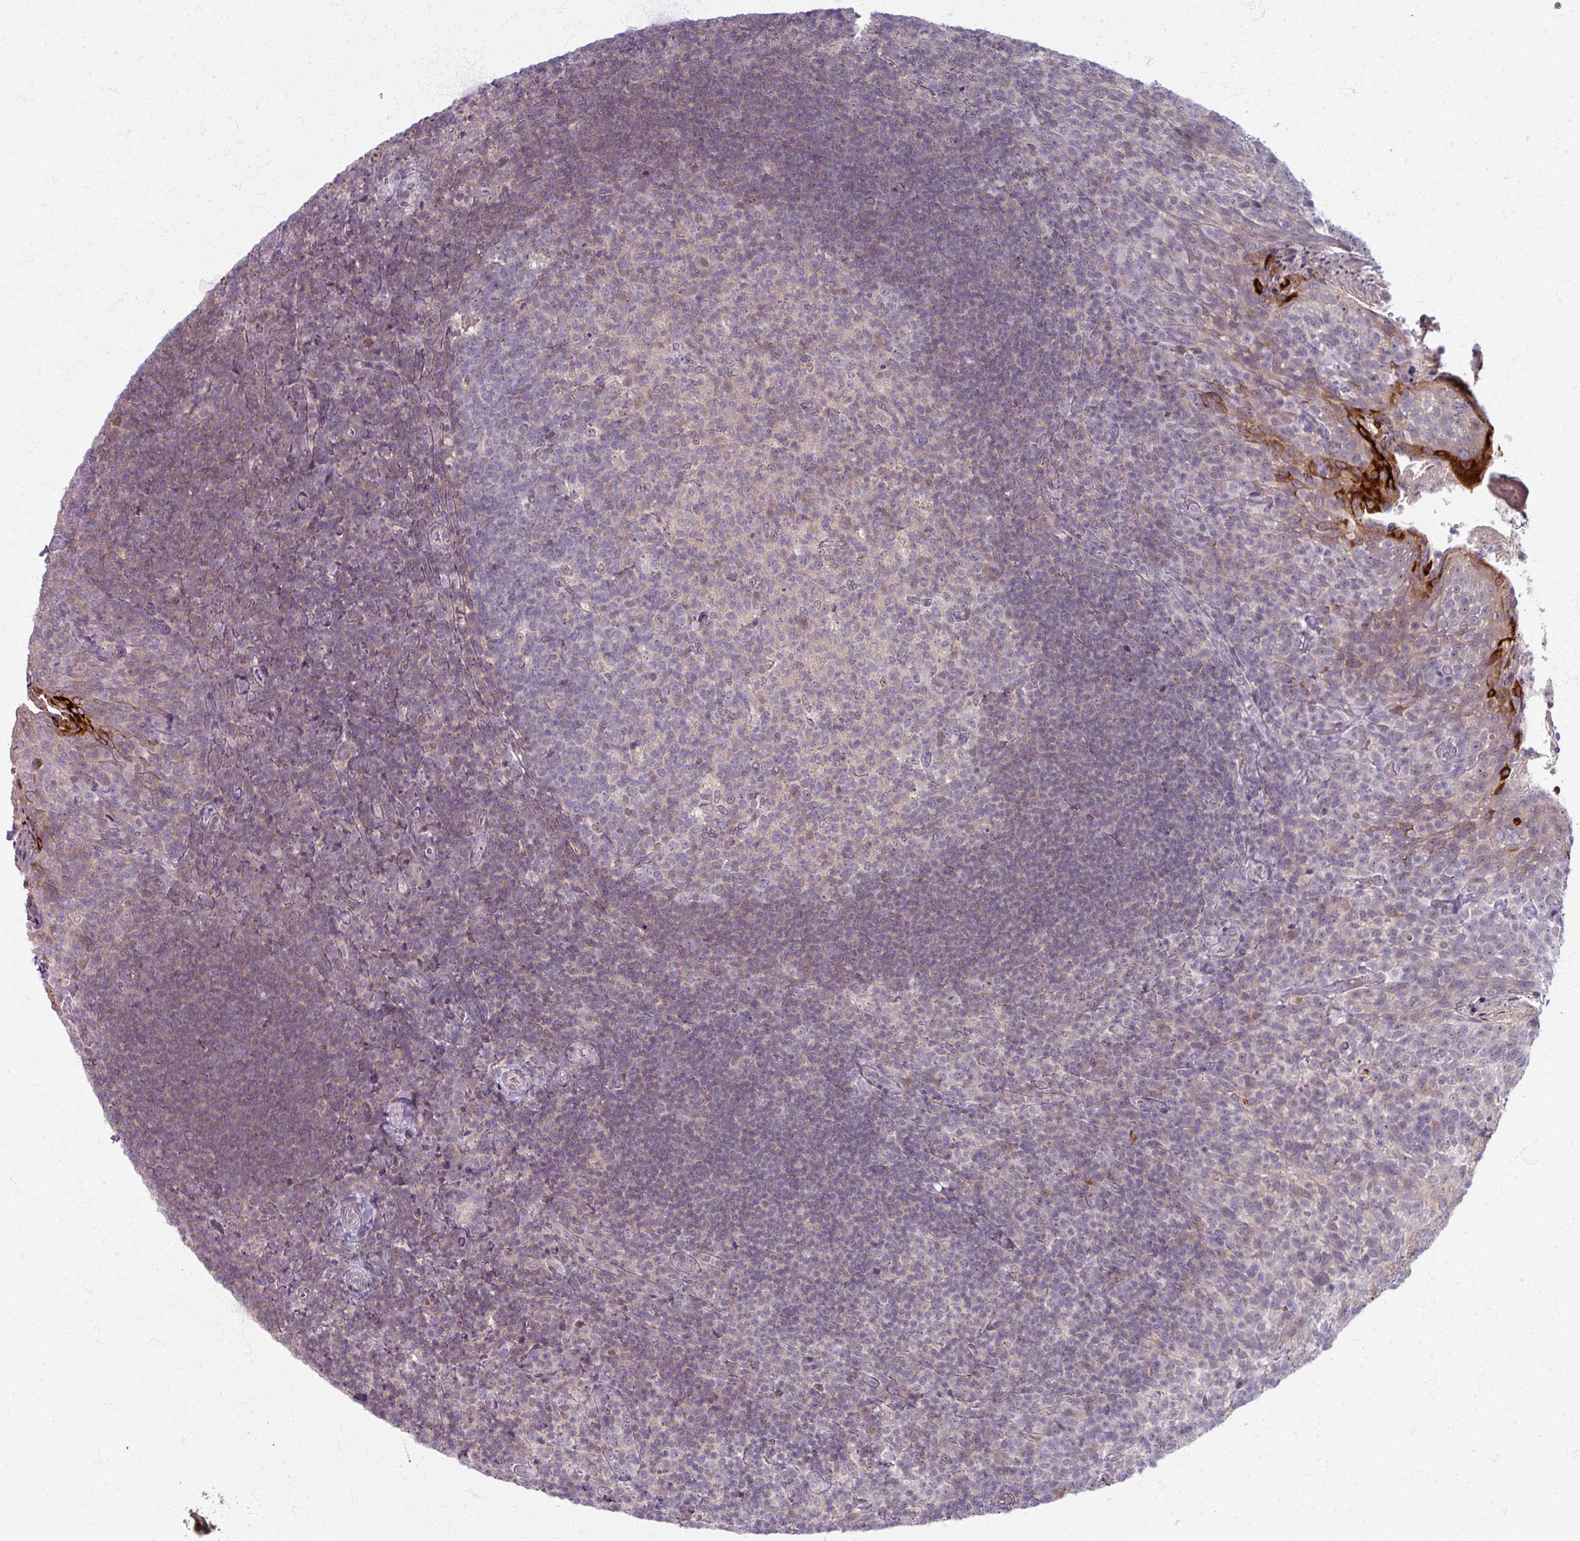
{"staining": {"intensity": "negative", "quantity": "none", "location": "none"}, "tissue": "tonsil", "cell_type": "Germinal center cells", "image_type": "normal", "snomed": [{"axis": "morphology", "description": "Normal tissue, NOS"}, {"axis": "topography", "description": "Tonsil"}], "caption": "The micrograph displays no significant positivity in germinal center cells of tonsil.", "gene": "TTLL7", "patient": {"sex": "female", "age": 10}}